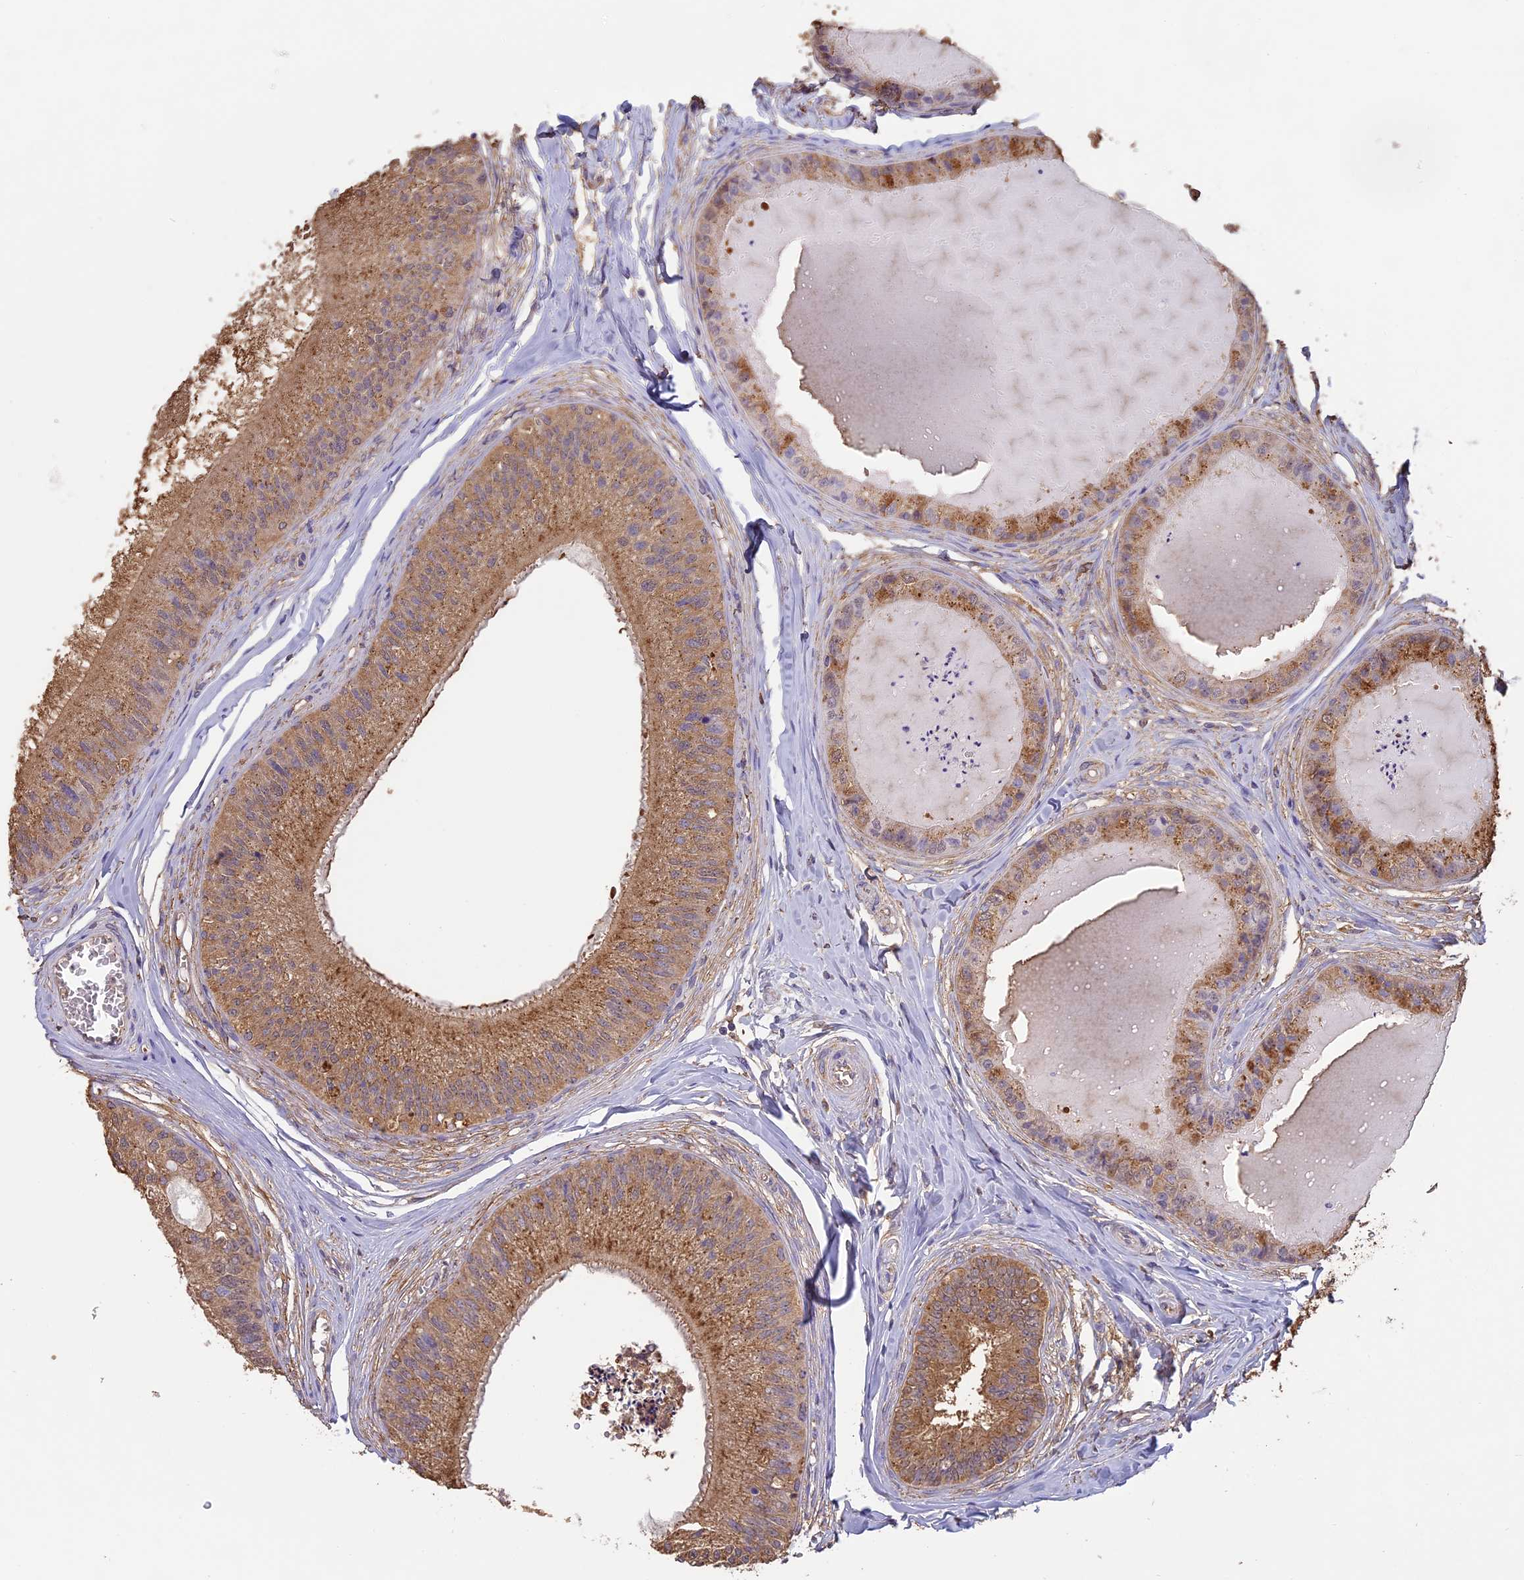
{"staining": {"intensity": "moderate", "quantity": ">75%", "location": "cytoplasmic/membranous"}, "tissue": "epididymis", "cell_type": "Glandular cells", "image_type": "normal", "snomed": [{"axis": "morphology", "description": "Normal tissue, NOS"}, {"axis": "topography", "description": "Epididymis"}], "caption": "Immunohistochemistry (IHC) staining of benign epididymis, which reveals medium levels of moderate cytoplasmic/membranous staining in about >75% of glandular cells indicating moderate cytoplasmic/membranous protein staining. The staining was performed using DAB (3,3'-diaminobenzidine) (brown) for protein detection and nuclei were counterstained in hematoxylin (blue).", "gene": "ARHGAP19", "patient": {"sex": "male", "age": 31}}